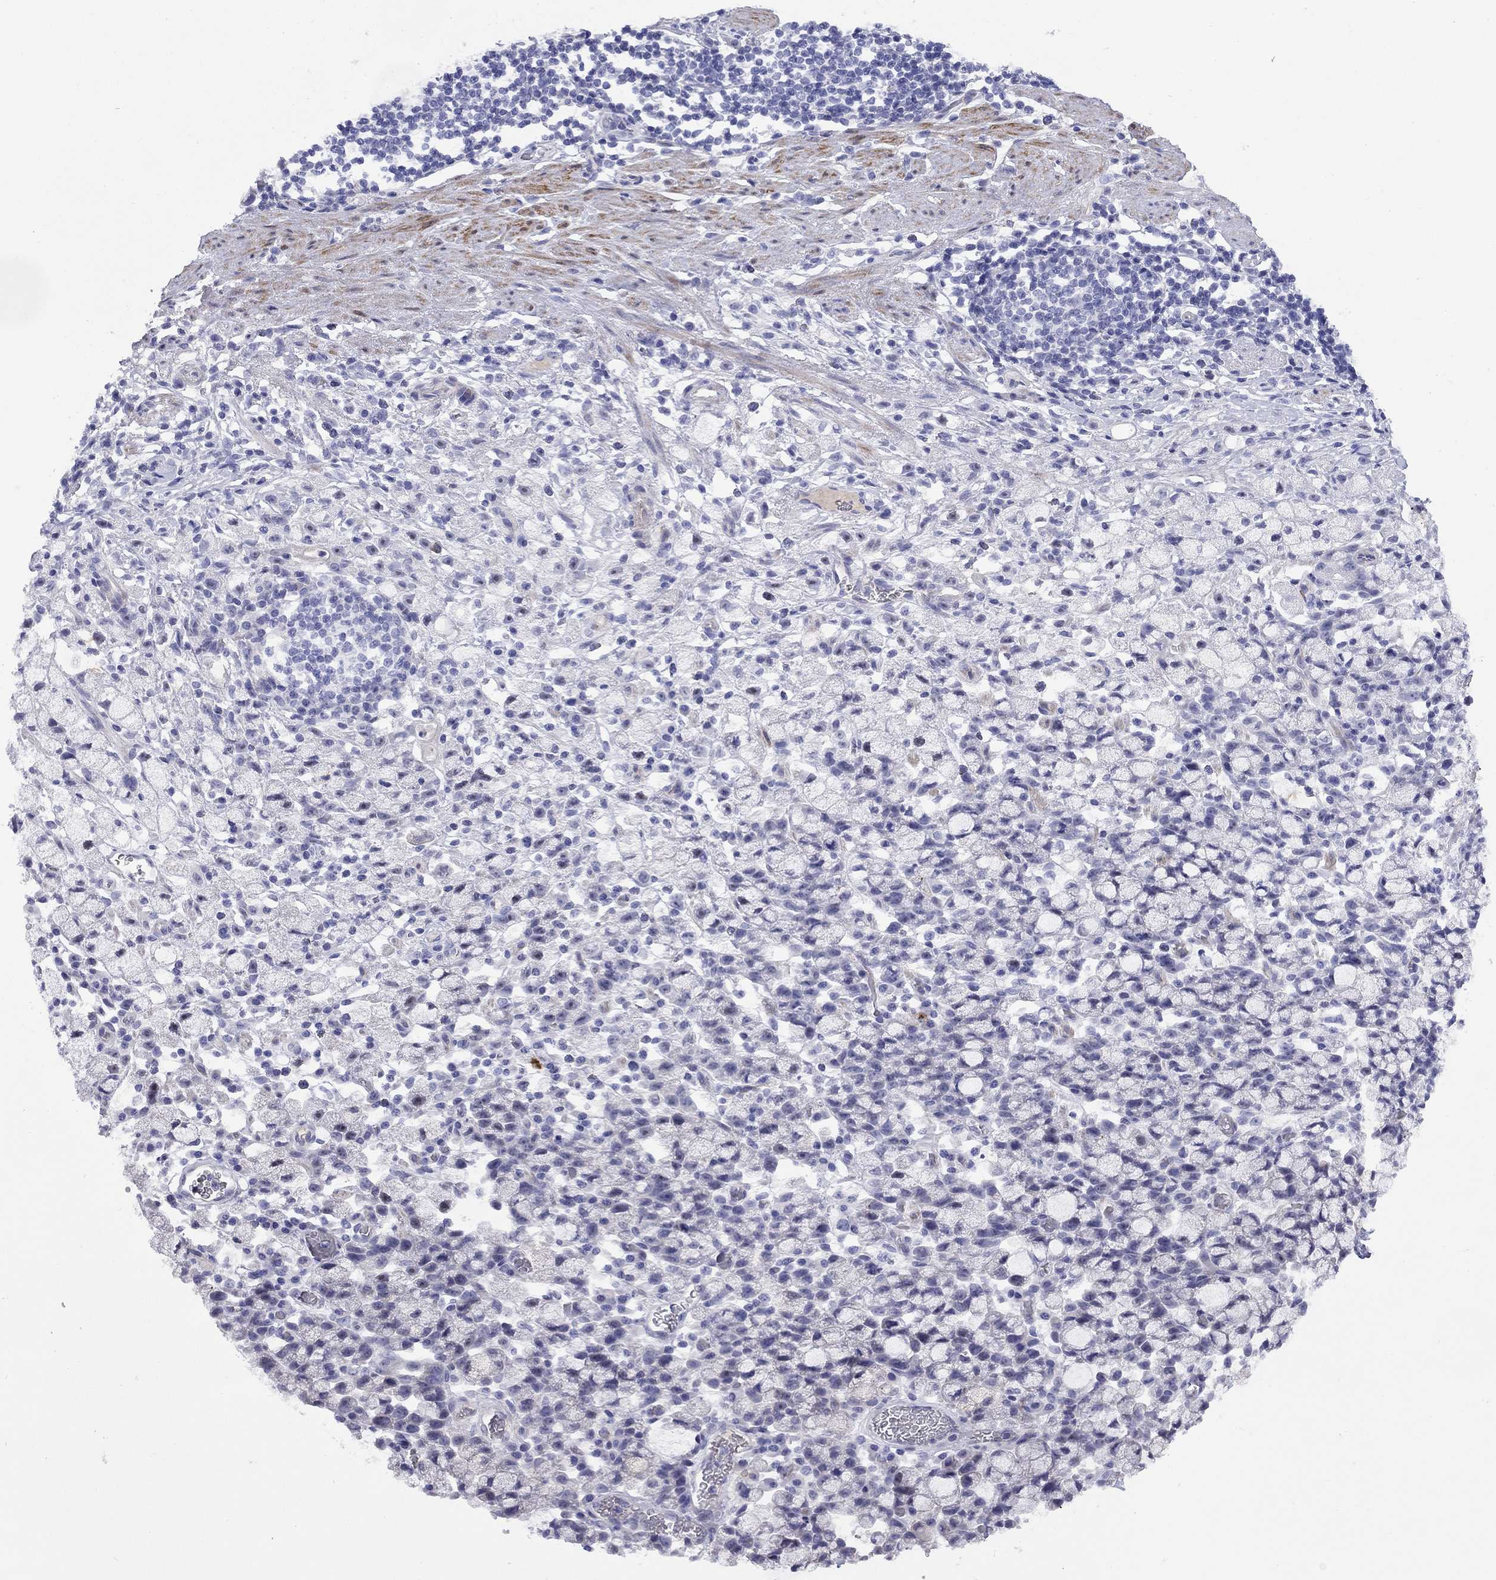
{"staining": {"intensity": "weak", "quantity": "<25%", "location": "cytoplasmic/membranous"}, "tissue": "stomach cancer", "cell_type": "Tumor cells", "image_type": "cancer", "snomed": [{"axis": "morphology", "description": "Adenocarcinoma, NOS"}, {"axis": "topography", "description": "Stomach"}], "caption": "Protein analysis of stomach adenocarcinoma displays no significant staining in tumor cells. (DAB IHC, high magnification).", "gene": "CMYA5", "patient": {"sex": "male", "age": 58}}